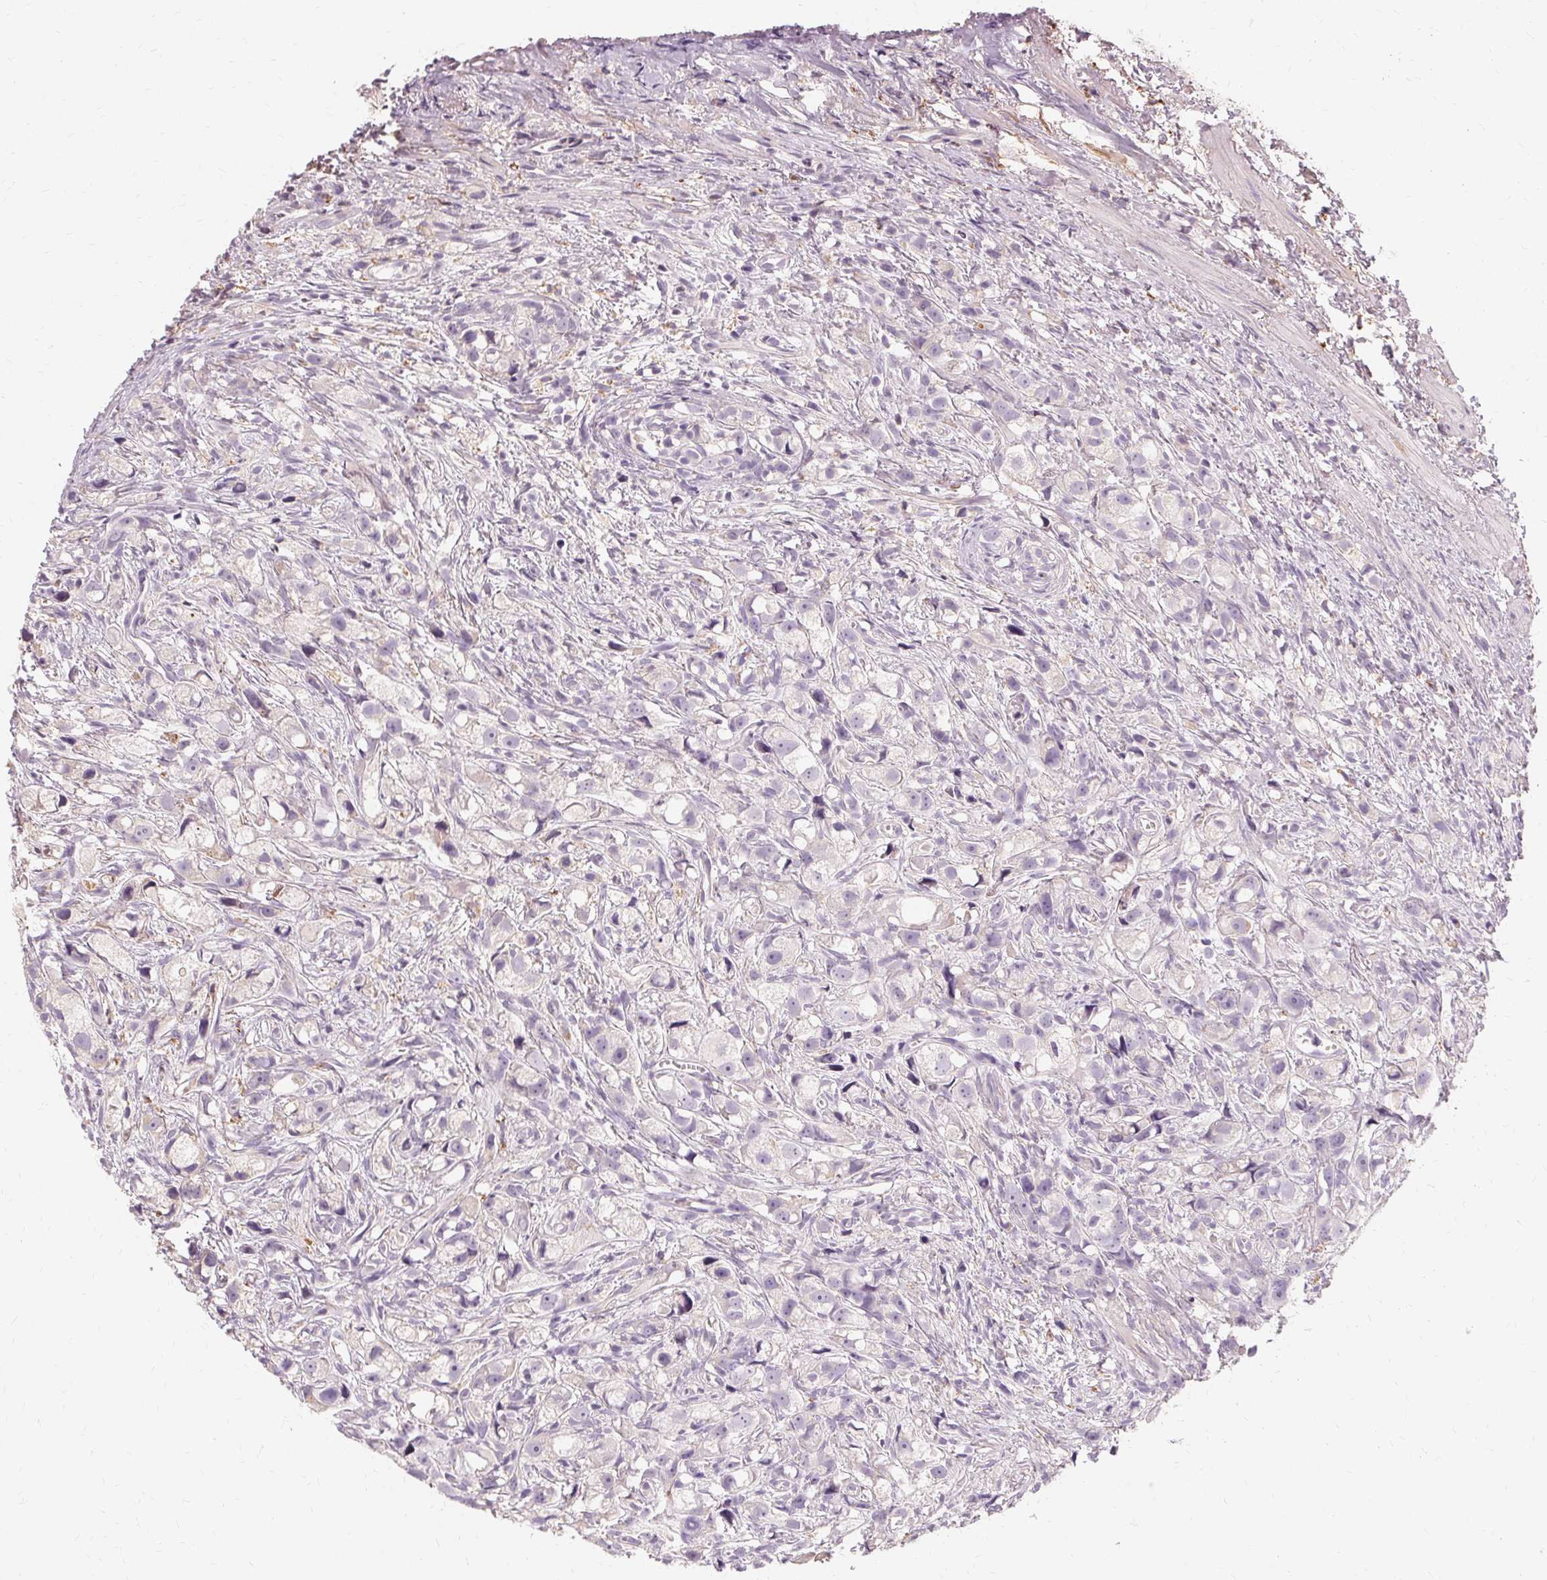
{"staining": {"intensity": "negative", "quantity": "none", "location": "none"}, "tissue": "prostate cancer", "cell_type": "Tumor cells", "image_type": "cancer", "snomed": [{"axis": "morphology", "description": "Adenocarcinoma, High grade"}, {"axis": "topography", "description": "Prostate"}], "caption": "High magnification brightfield microscopy of prostate cancer stained with DAB (3,3'-diaminobenzidine) (brown) and counterstained with hematoxylin (blue): tumor cells show no significant expression.", "gene": "IFNGR1", "patient": {"sex": "male", "age": 75}}